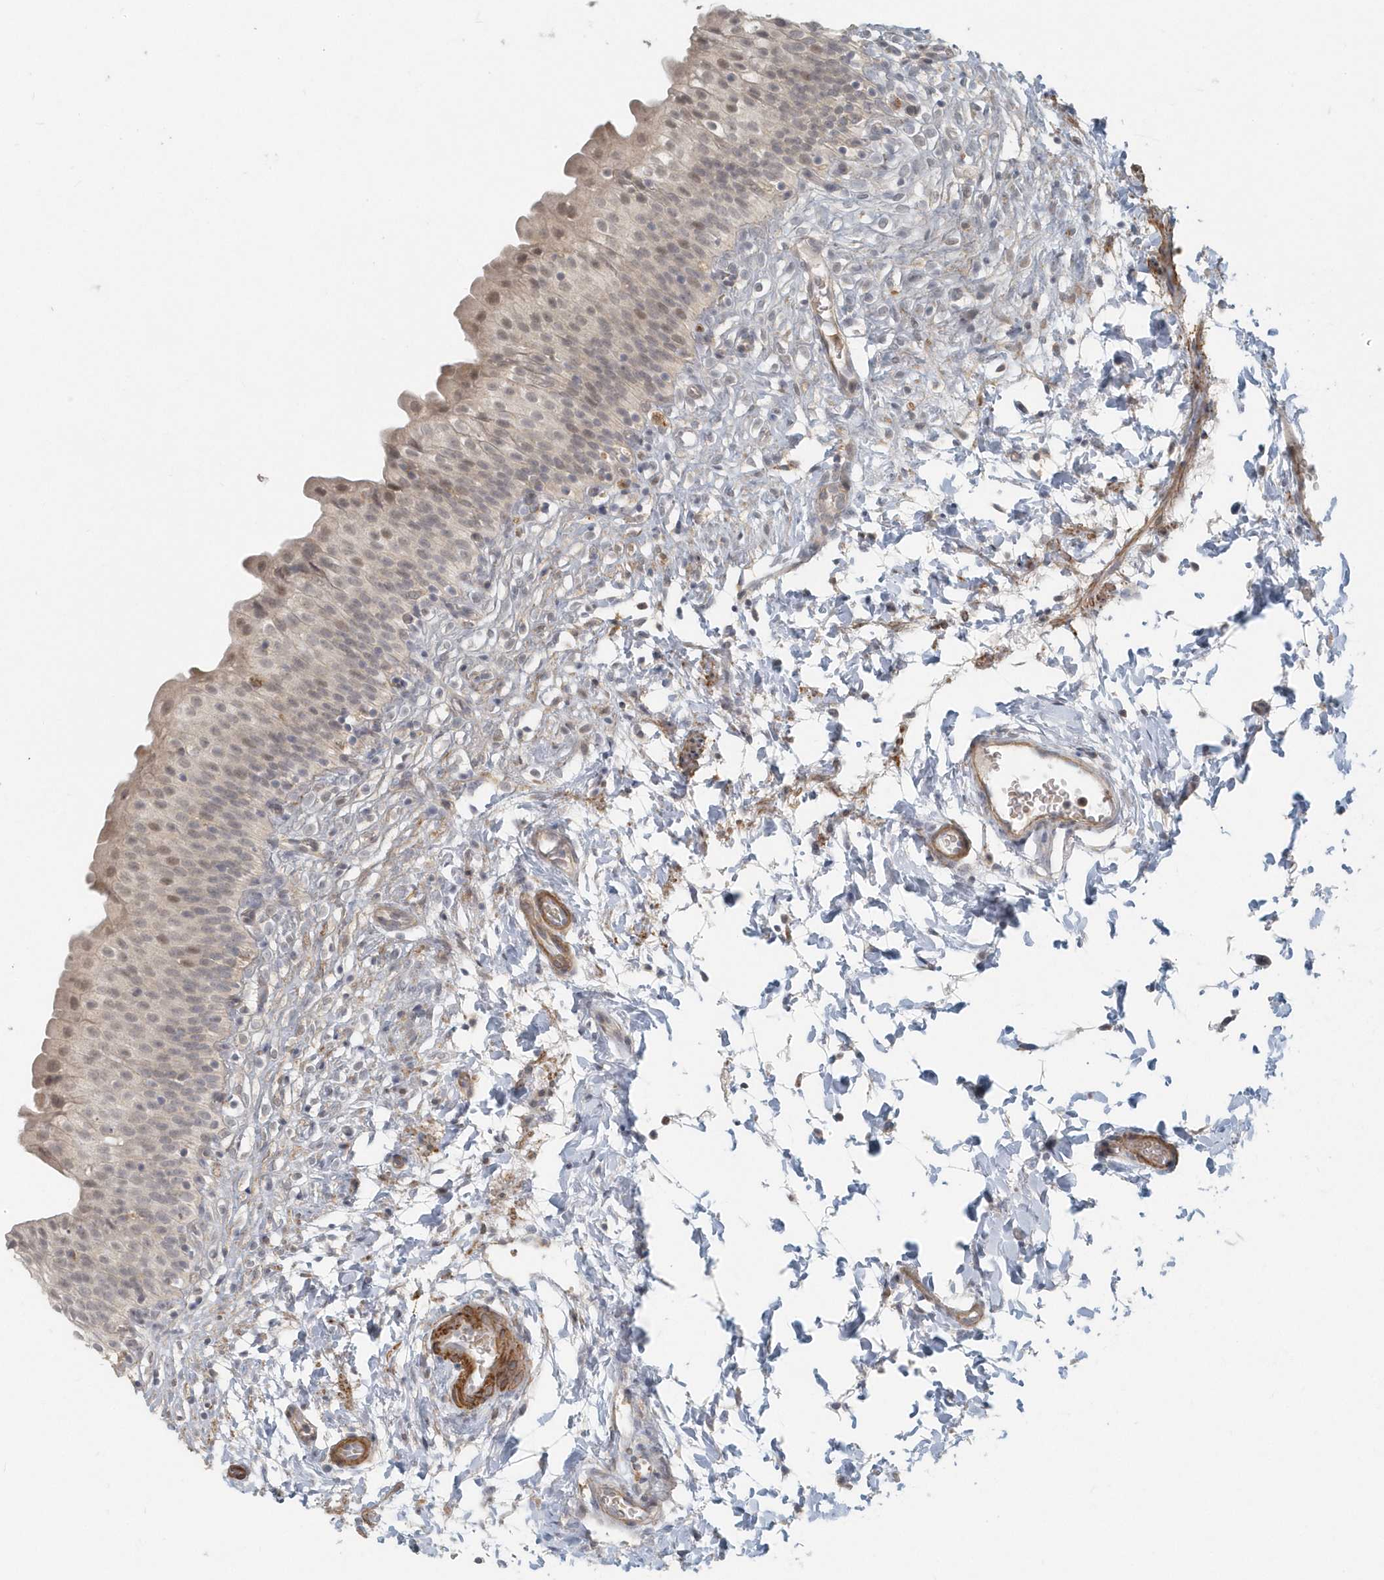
{"staining": {"intensity": "weak", "quantity": "25%-75%", "location": "nuclear"}, "tissue": "urinary bladder", "cell_type": "Urothelial cells", "image_type": "normal", "snomed": [{"axis": "morphology", "description": "Normal tissue, NOS"}, {"axis": "topography", "description": "Urinary bladder"}], "caption": "Immunohistochemistry (IHC) (DAB) staining of benign urinary bladder demonstrates weak nuclear protein expression in about 25%-75% of urothelial cells. (DAB IHC, brown staining for protein, blue staining for nuclei).", "gene": "NAPB", "patient": {"sex": "male", "age": 55}}